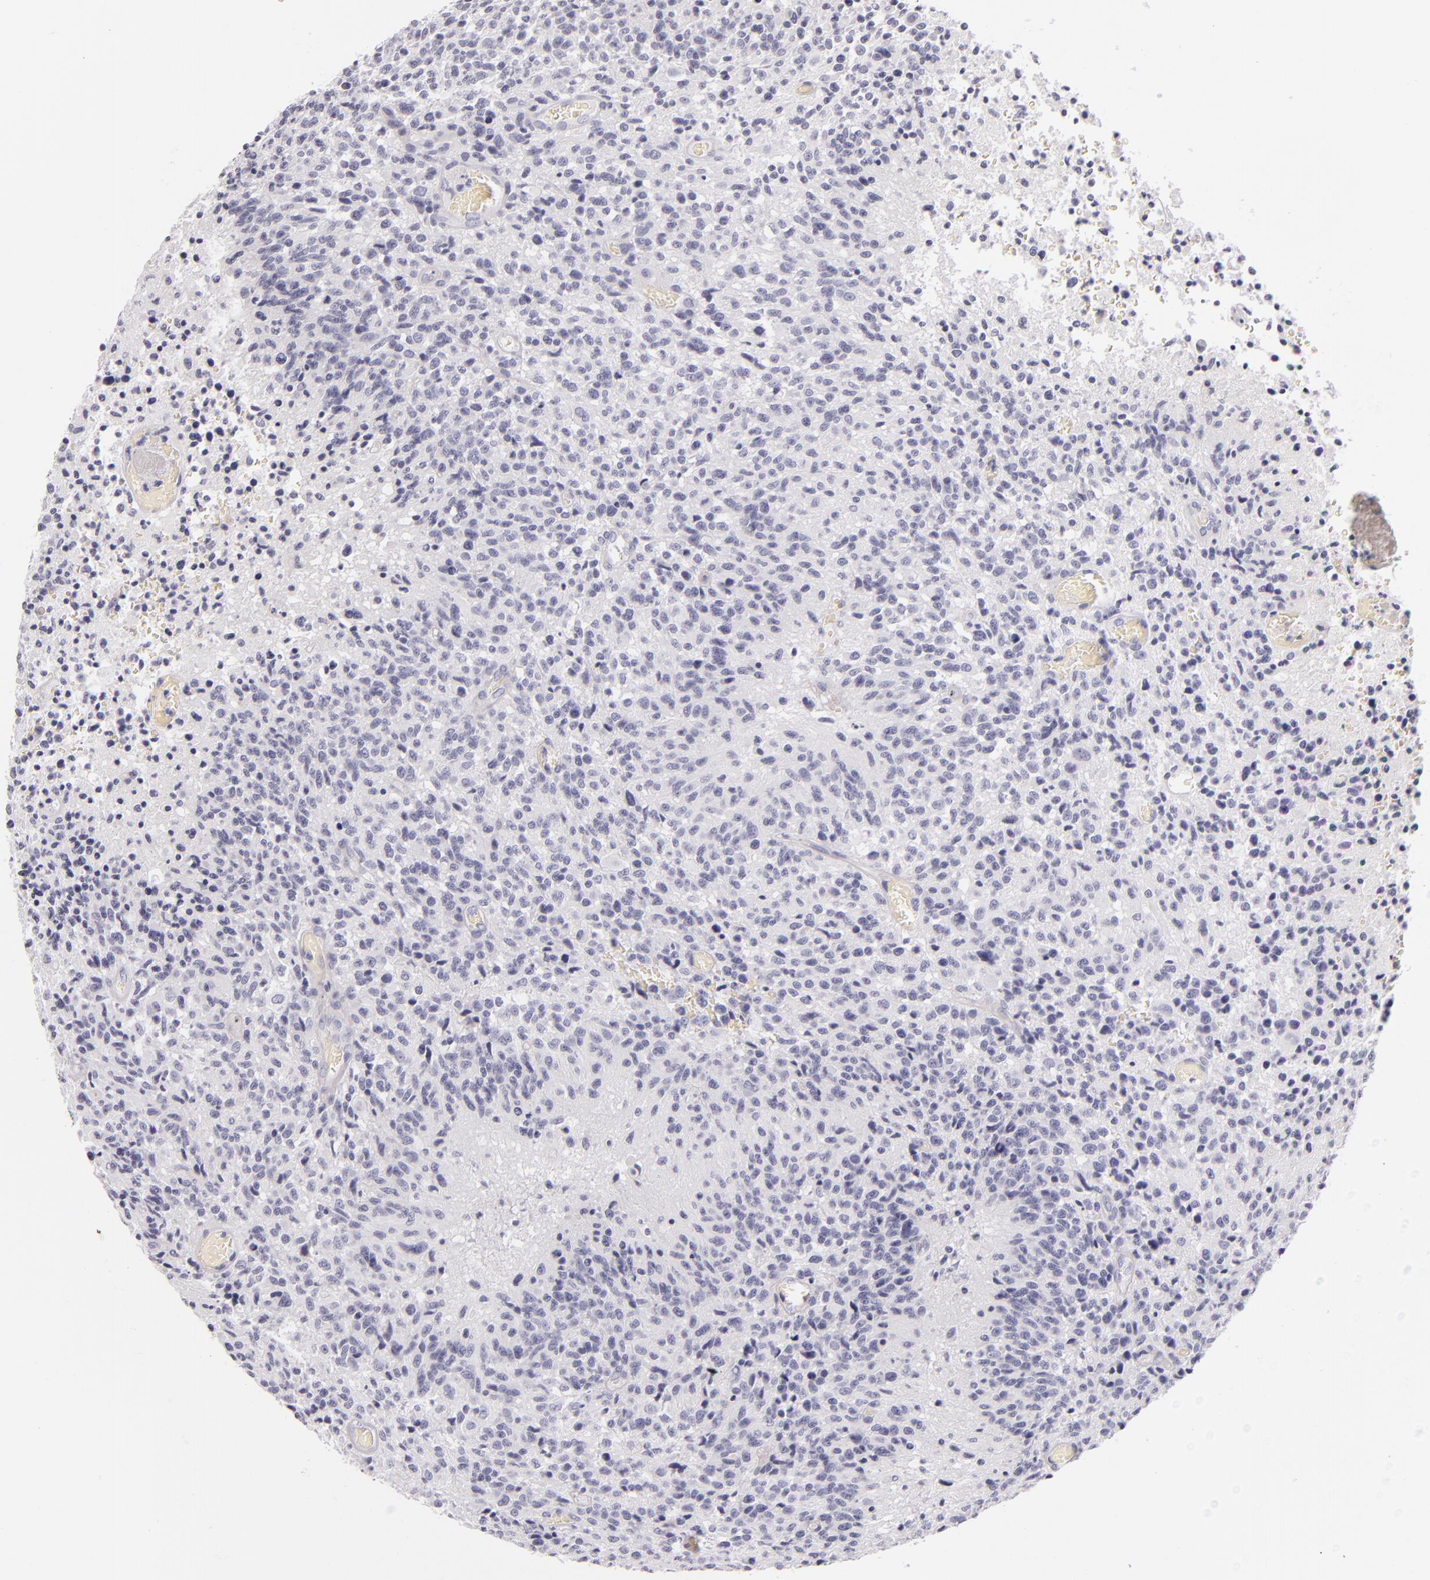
{"staining": {"intensity": "negative", "quantity": "none", "location": "none"}, "tissue": "glioma", "cell_type": "Tumor cells", "image_type": "cancer", "snomed": [{"axis": "morphology", "description": "Glioma, malignant, High grade"}, {"axis": "topography", "description": "Brain"}], "caption": "Immunohistochemistry (IHC) histopathology image of neoplastic tissue: glioma stained with DAB (3,3'-diaminobenzidine) shows no significant protein positivity in tumor cells.", "gene": "TPSD1", "patient": {"sex": "male", "age": 36}}